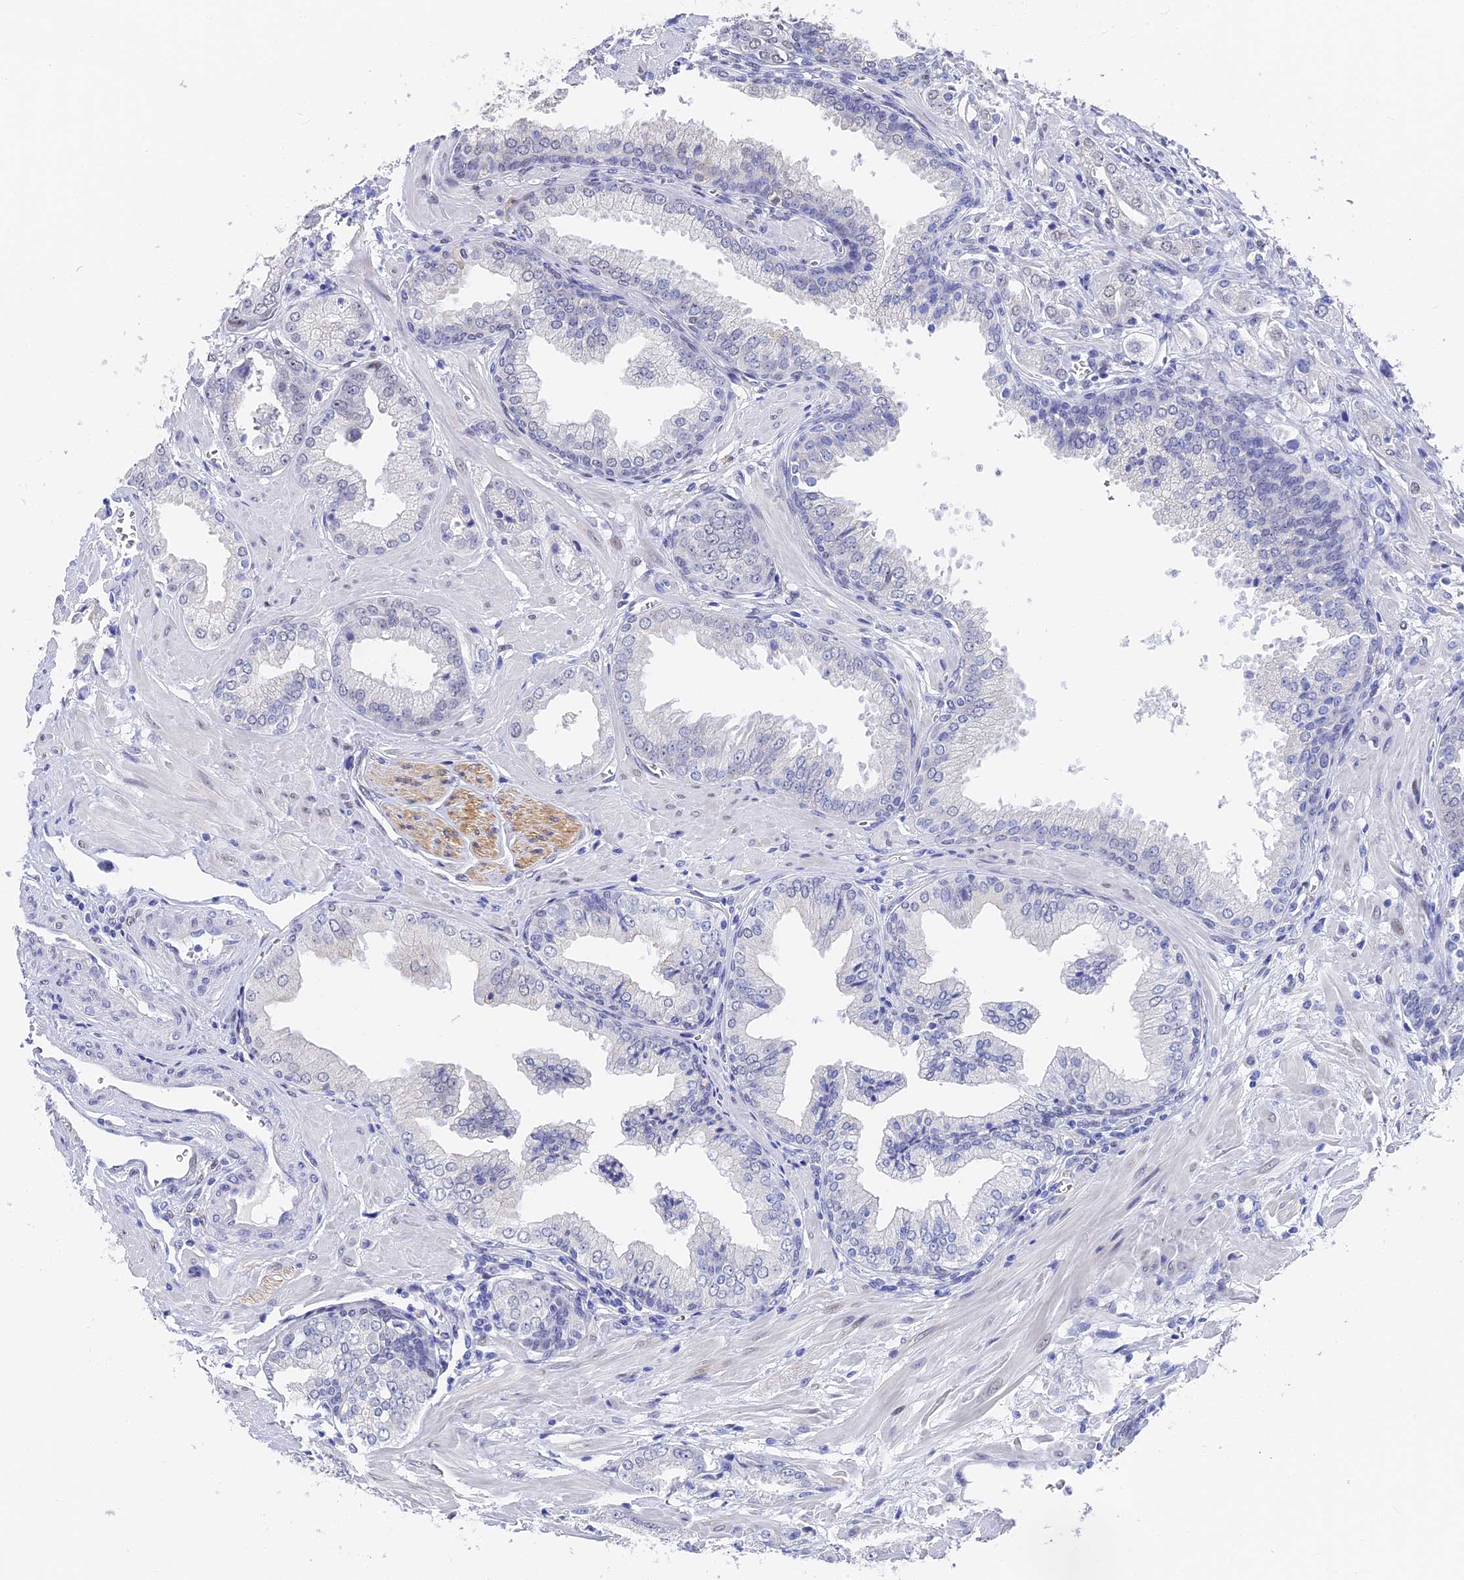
{"staining": {"intensity": "negative", "quantity": "none", "location": "none"}, "tissue": "prostate cancer", "cell_type": "Tumor cells", "image_type": "cancer", "snomed": [{"axis": "morphology", "description": "Adenocarcinoma, Low grade"}, {"axis": "topography", "description": "Prostate"}], "caption": "Human prostate low-grade adenocarcinoma stained for a protein using immunohistochemistry shows no staining in tumor cells.", "gene": "VPS33B", "patient": {"sex": "male", "age": 67}}